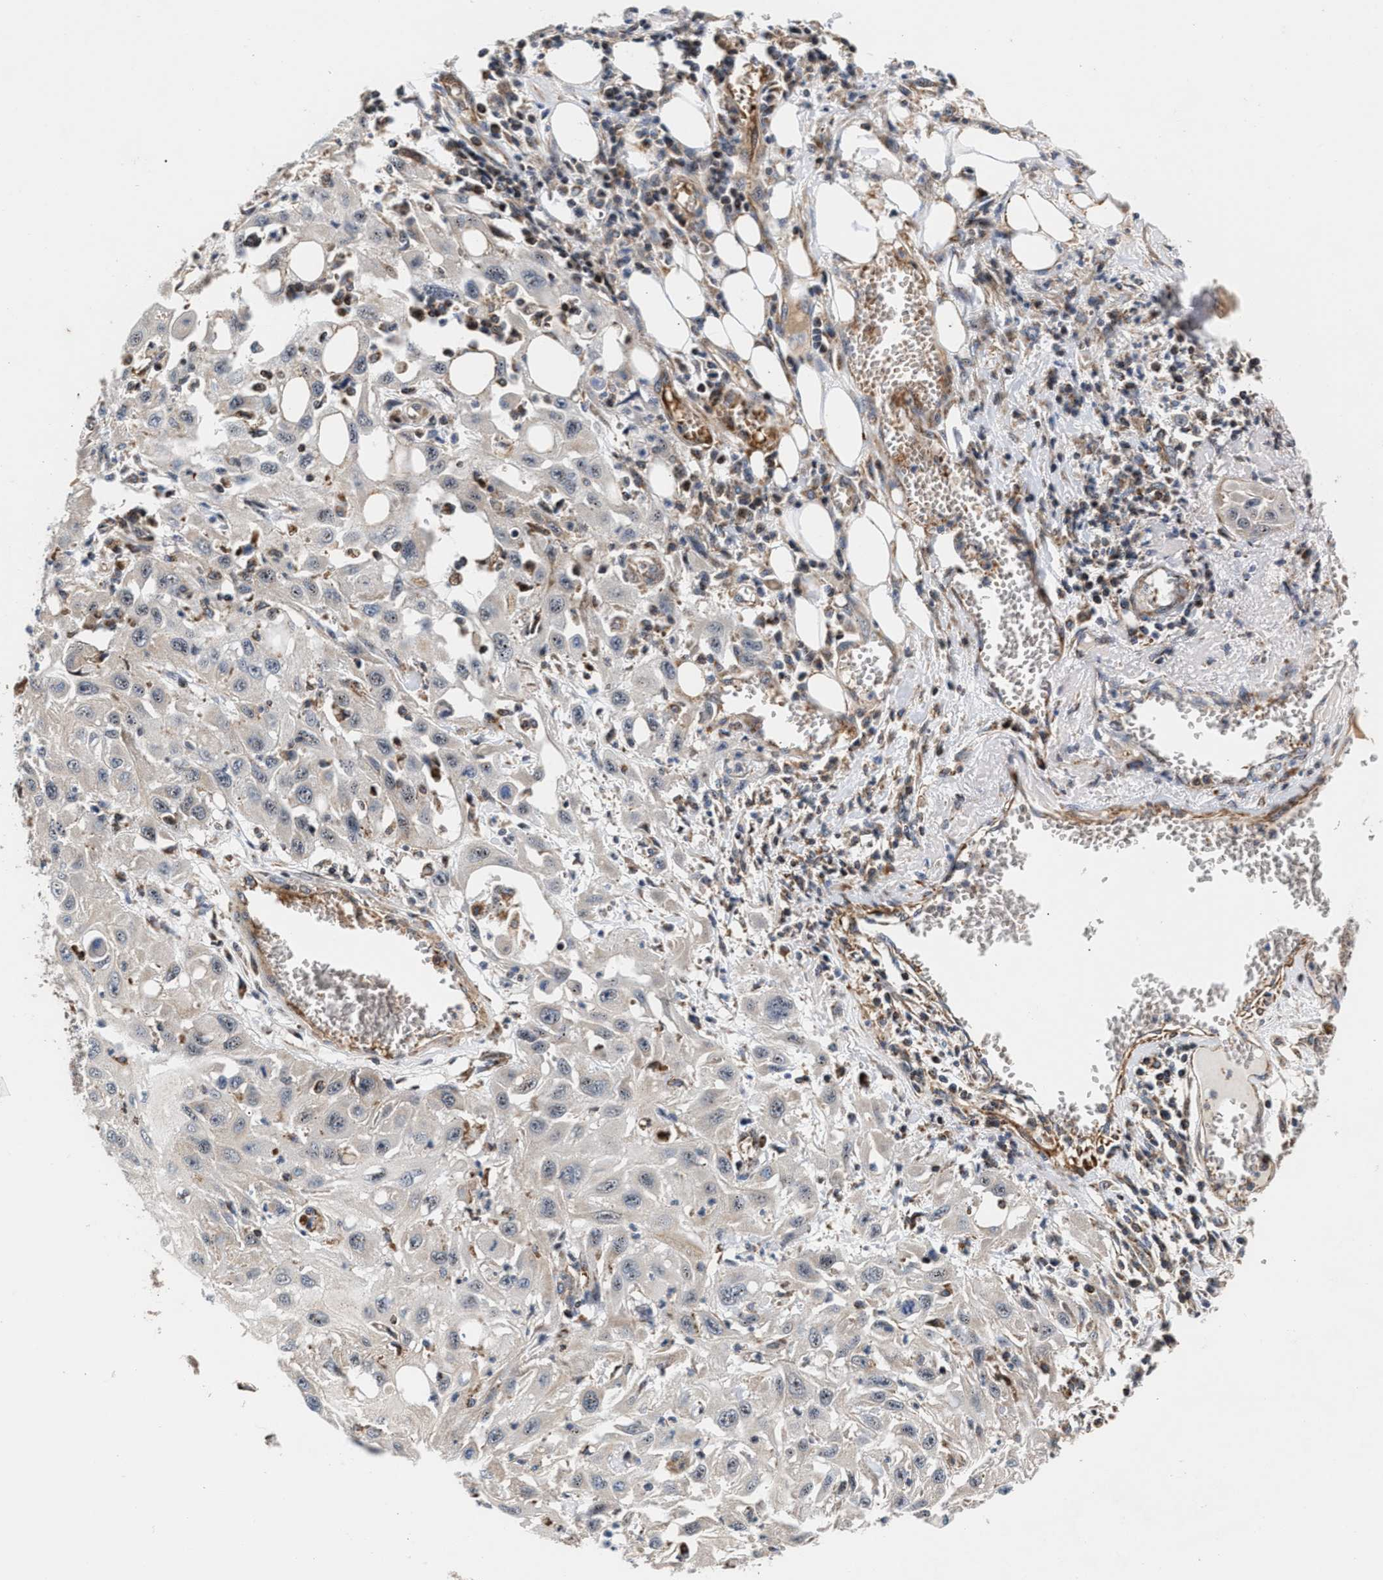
{"staining": {"intensity": "negative", "quantity": "none", "location": "none"}, "tissue": "skin cancer", "cell_type": "Tumor cells", "image_type": "cancer", "snomed": [{"axis": "morphology", "description": "Squamous cell carcinoma, NOS"}, {"axis": "topography", "description": "Skin"}], "caption": "Skin cancer stained for a protein using immunohistochemistry reveals no positivity tumor cells.", "gene": "SGK1", "patient": {"sex": "male", "age": 75}}